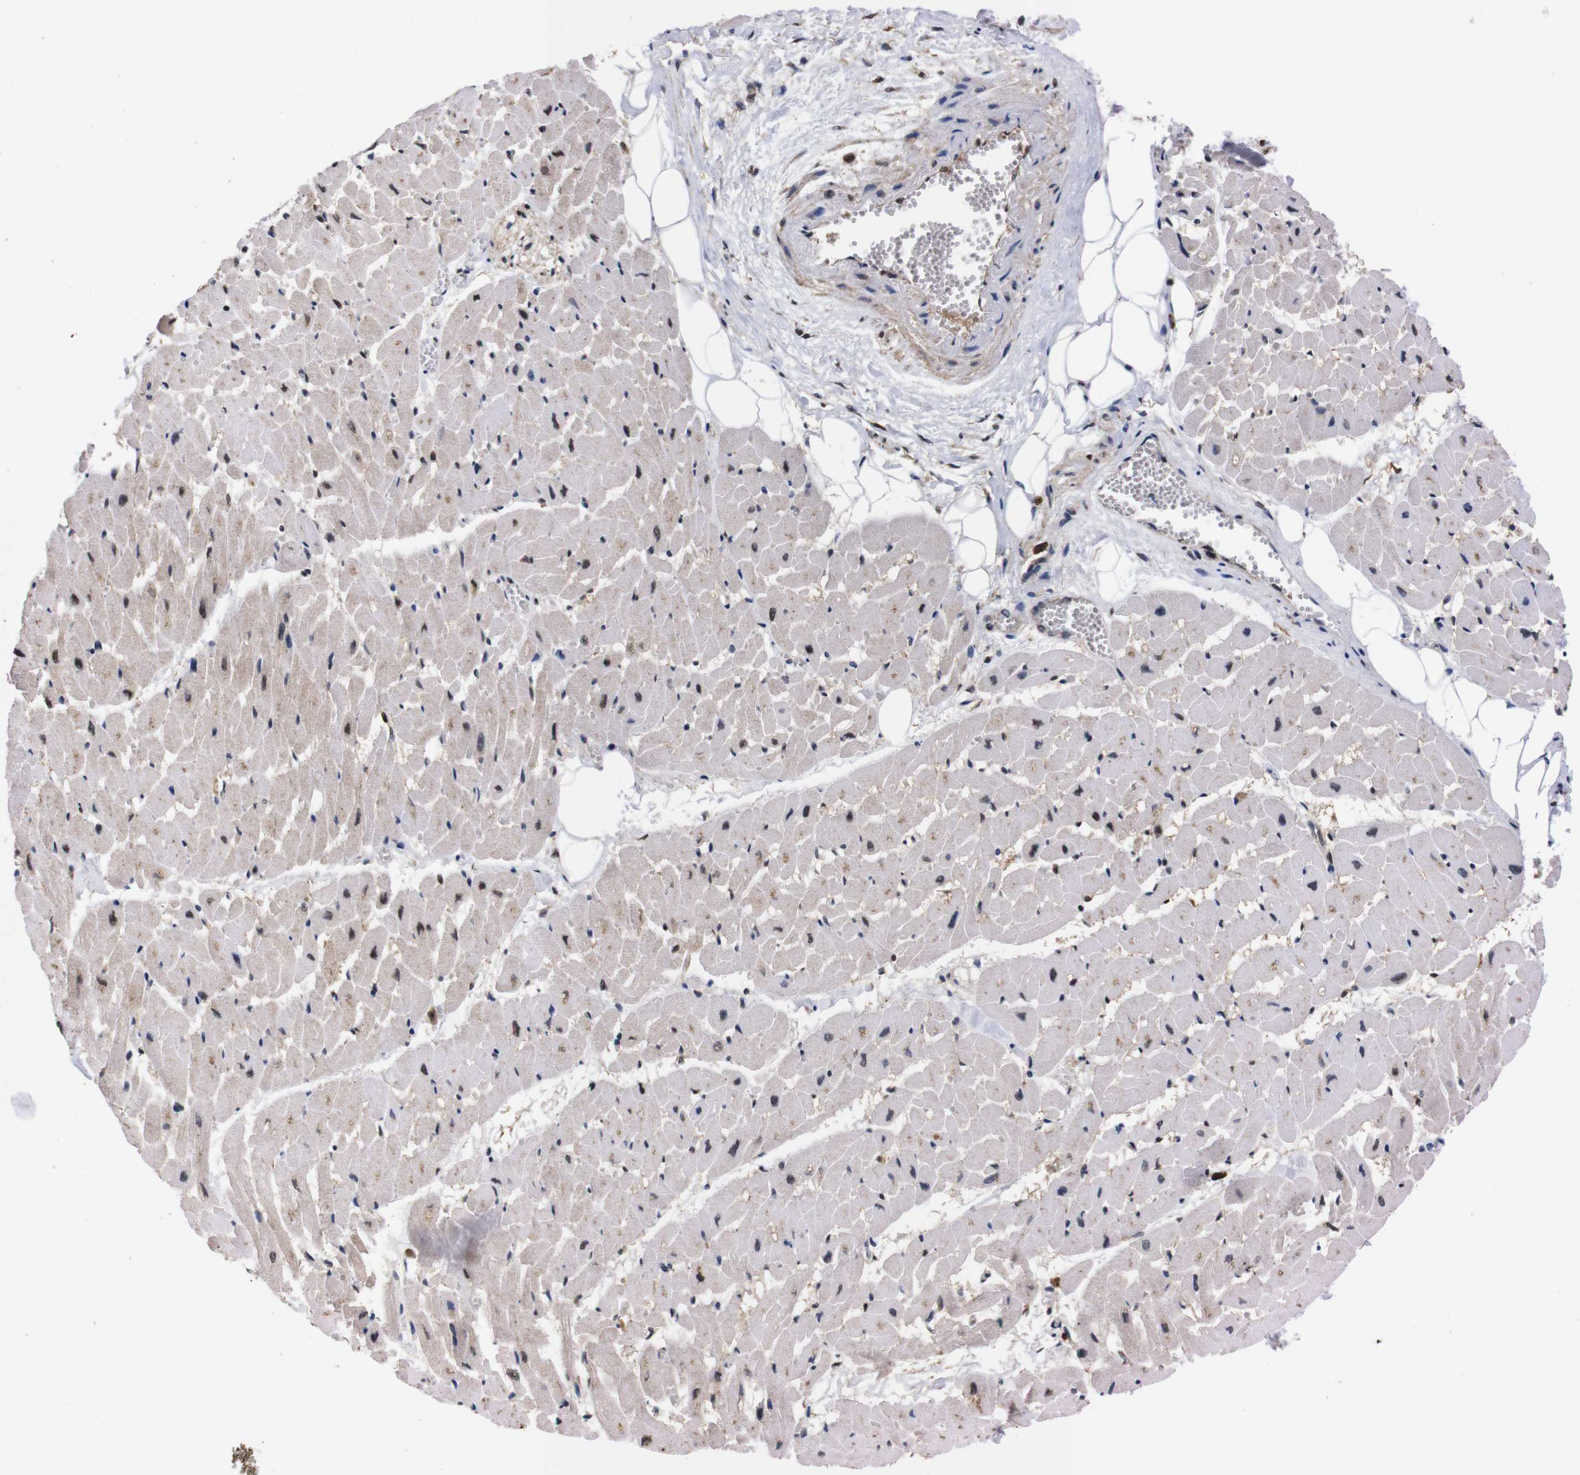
{"staining": {"intensity": "moderate", "quantity": "<25%", "location": "nuclear"}, "tissue": "heart muscle", "cell_type": "Cardiomyocytes", "image_type": "normal", "snomed": [{"axis": "morphology", "description": "Normal tissue, NOS"}, {"axis": "topography", "description": "Heart"}], "caption": "High-magnification brightfield microscopy of normal heart muscle stained with DAB (3,3'-diaminobenzidine) (brown) and counterstained with hematoxylin (blue). cardiomyocytes exhibit moderate nuclear staining is seen in approximately<25% of cells. The protein of interest is stained brown, and the nuclei are stained in blue (DAB IHC with brightfield microscopy, high magnification).", "gene": "UBQLN2", "patient": {"sex": "female", "age": 19}}